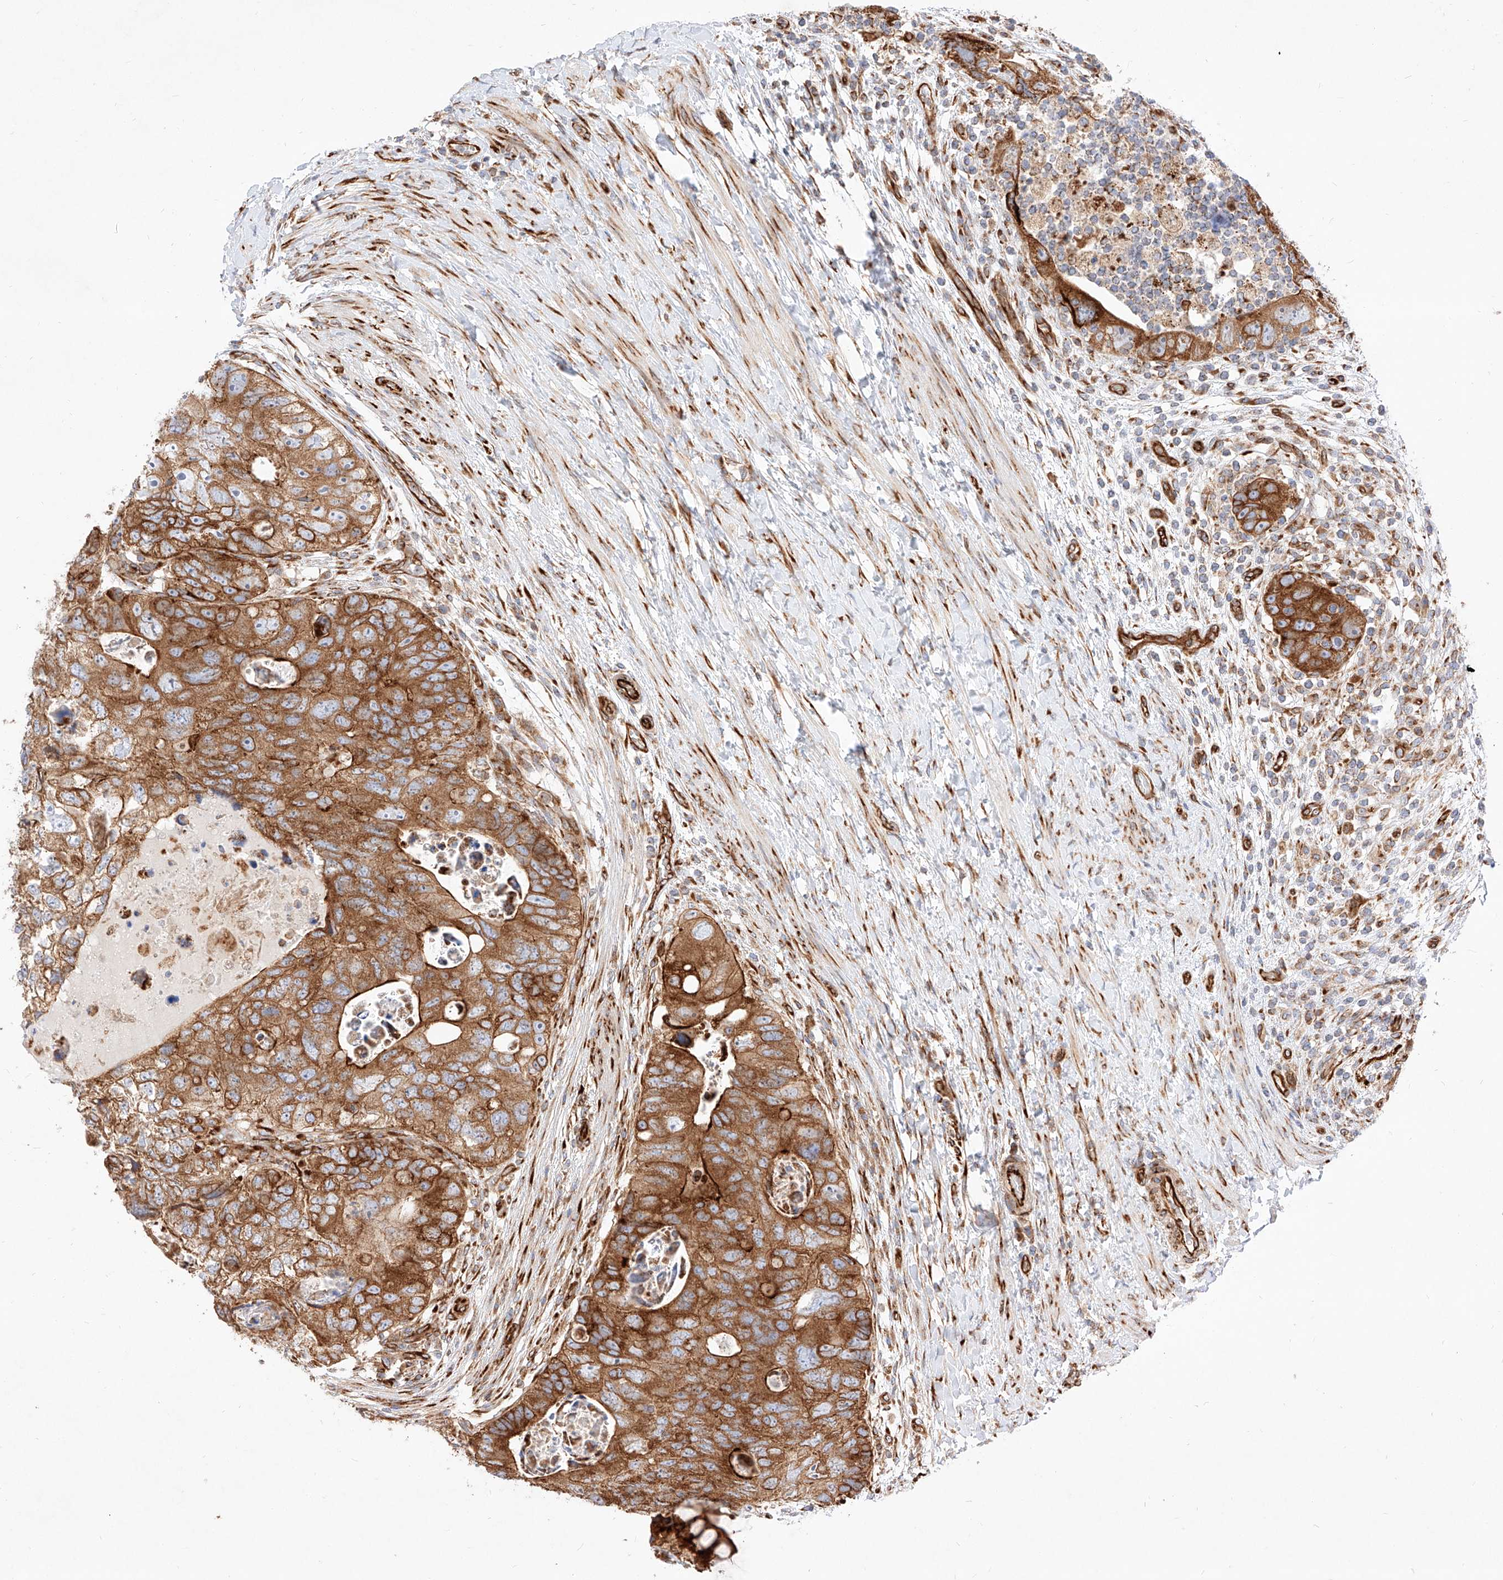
{"staining": {"intensity": "strong", "quantity": ">75%", "location": "cytoplasmic/membranous"}, "tissue": "colorectal cancer", "cell_type": "Tumor cells", "image_type": "cancer", "snomed": [{"axis": "morphology", "description": "Adenocarcinoma, NOS"}, {"axis": "topography", "description": "Rectum"}], "caption": "Strong cytoplasmic/membranous staining is identified in approximately >75% of tumor cells in adenocarcinoma (colorectal).", "gene": "CSGALNACT2", "patient": {"sex": "male", "age": 59}}